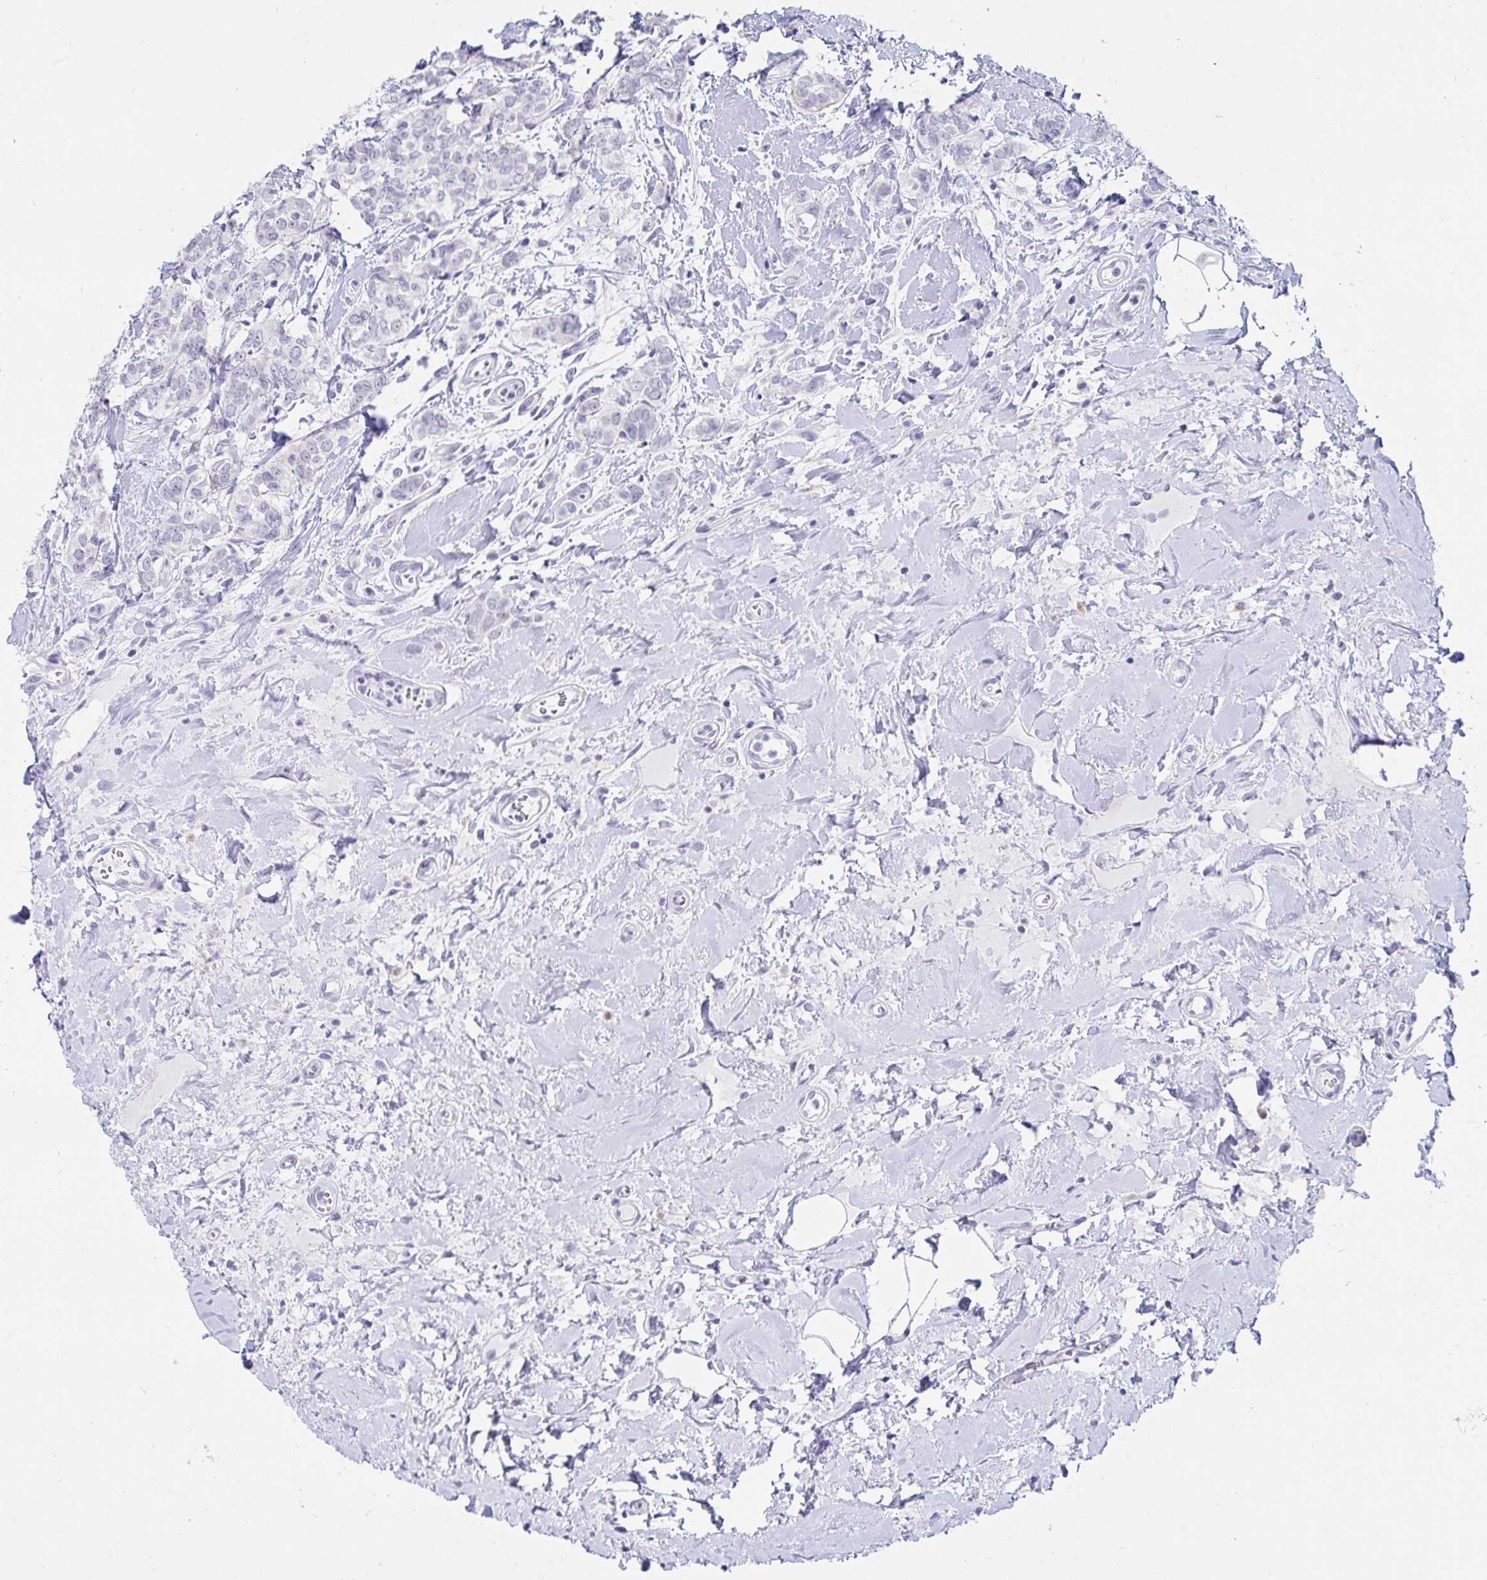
{"staining": {"intensity": "negative", "quantity": "none", "location": "none"}, "tissue": "breast cancer", "cell_type": "Tumor cells", "image_type": "cancer", "snomed": [{"axis": "morphology", "description": "Duct carcinoma"}, {"axis": "topography", "description": "Breast"}], "caption": "Human invasive ductal carcinoma (breast) stained for a protein using IHC displays no expression in tumor cells.", "gene": "OR10K1", "patient": {"sex": "female", "age": 61}}